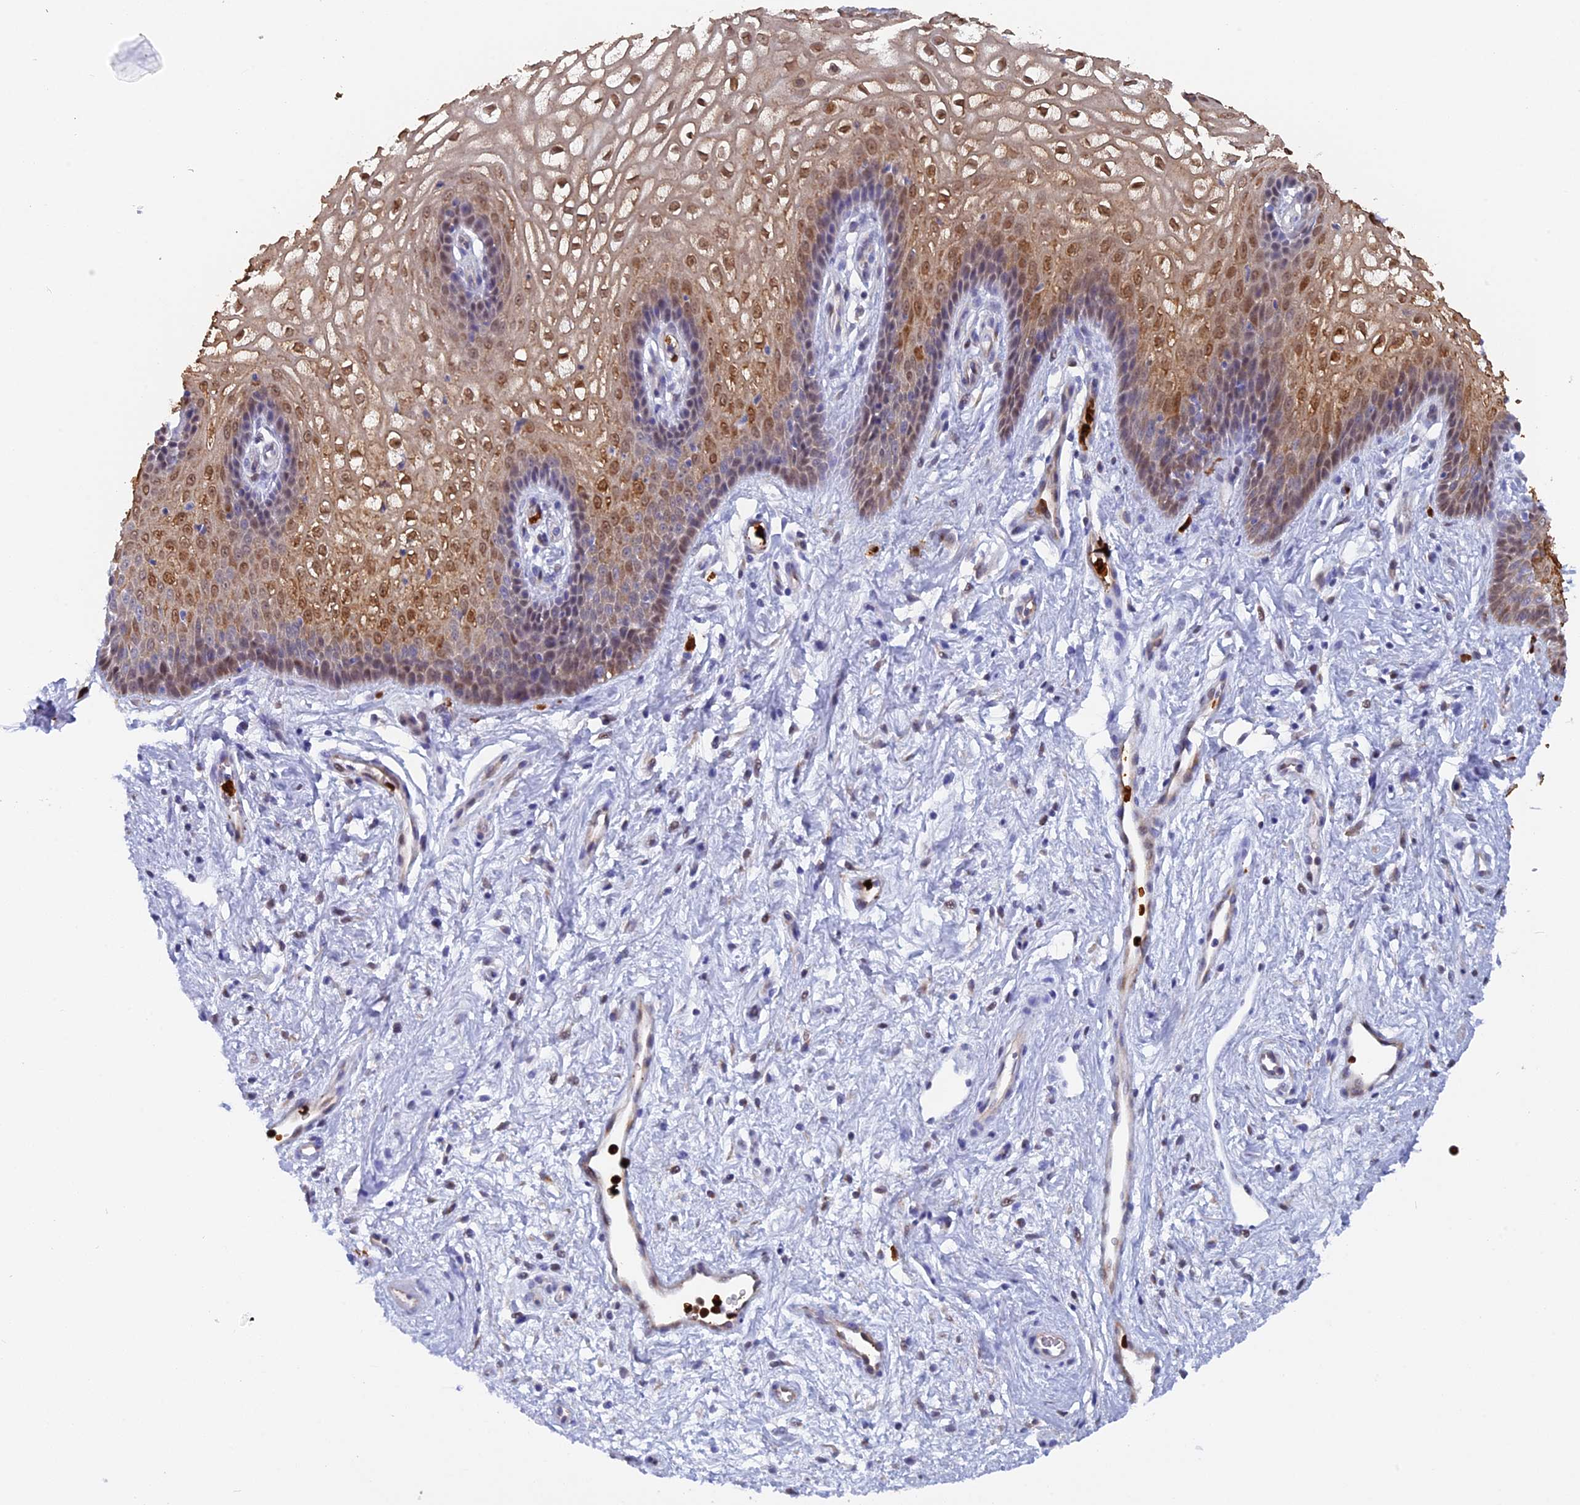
{"staining": {"intensity": "moderate", "quantity": "25%-75%", "location": "cytoplasmic/membranous,nuclear"}, "tissue": "vagina", "cell_type": "Squamous epithelial cells", "image_type": "normal", "snomed": [{"axis": "morphology", "description": "Normal tissue, NOS"}, {"axis": "topography", "description": "Vagina"}], "caption": "Brown immunohistochemical staining in unremarkable human vagina exhibits moderate cytoplasmic/membranous,nuclear positivity in approximately 25%-75% of squamous epithelial cells.", "gene": "SLC26A1", "patient": {"sex": "female", "age": 34}}